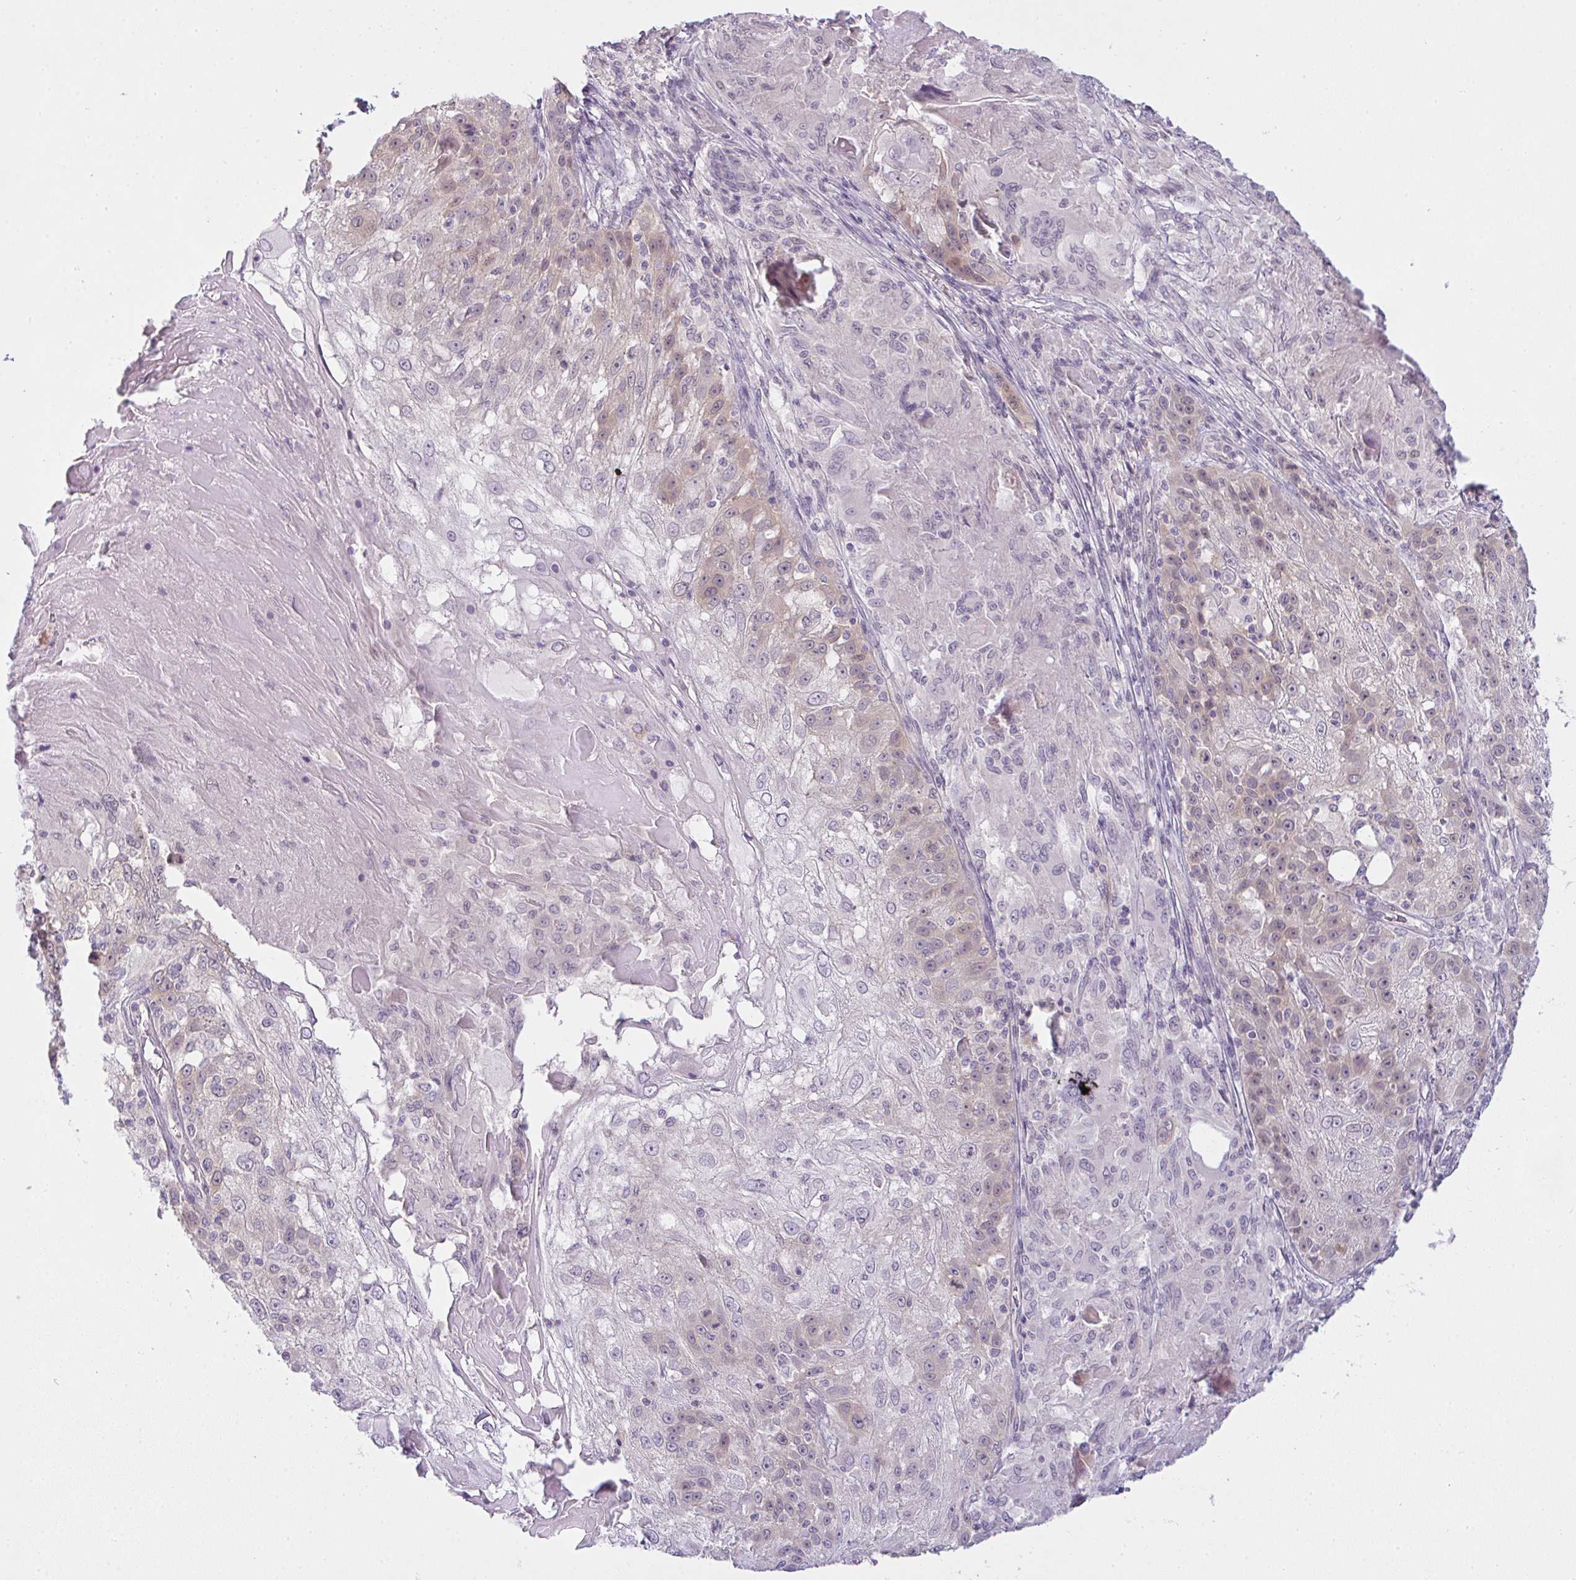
{"staining": {"intensity": "weak", "quantity": "<25%", "location": "cytoplasmic/membranous,nuclear"}, "tissue": "skin cancer", "cell_type": "Tumor cells", "image_type": "cancer", "snomed": [{"axis": "morphology", "description": "Normal tissue, NOS"}, {"axis": "morphology", "description": "Squamous cell carcinoma, NOS"}, {"axis": "topography", "description": "Skin"}], "caption": "IHC photomicrograph of human skin cancer stained for a protein (brown), which displays no staining in tumor cells. (DAB (3,3'-diaminobenzidine) immunohistochemistry (IHC) visualized using brightfield microscopy, high magnification).", "gene": "CSE1L", "patient": {"sex": "female", "age": 83}}